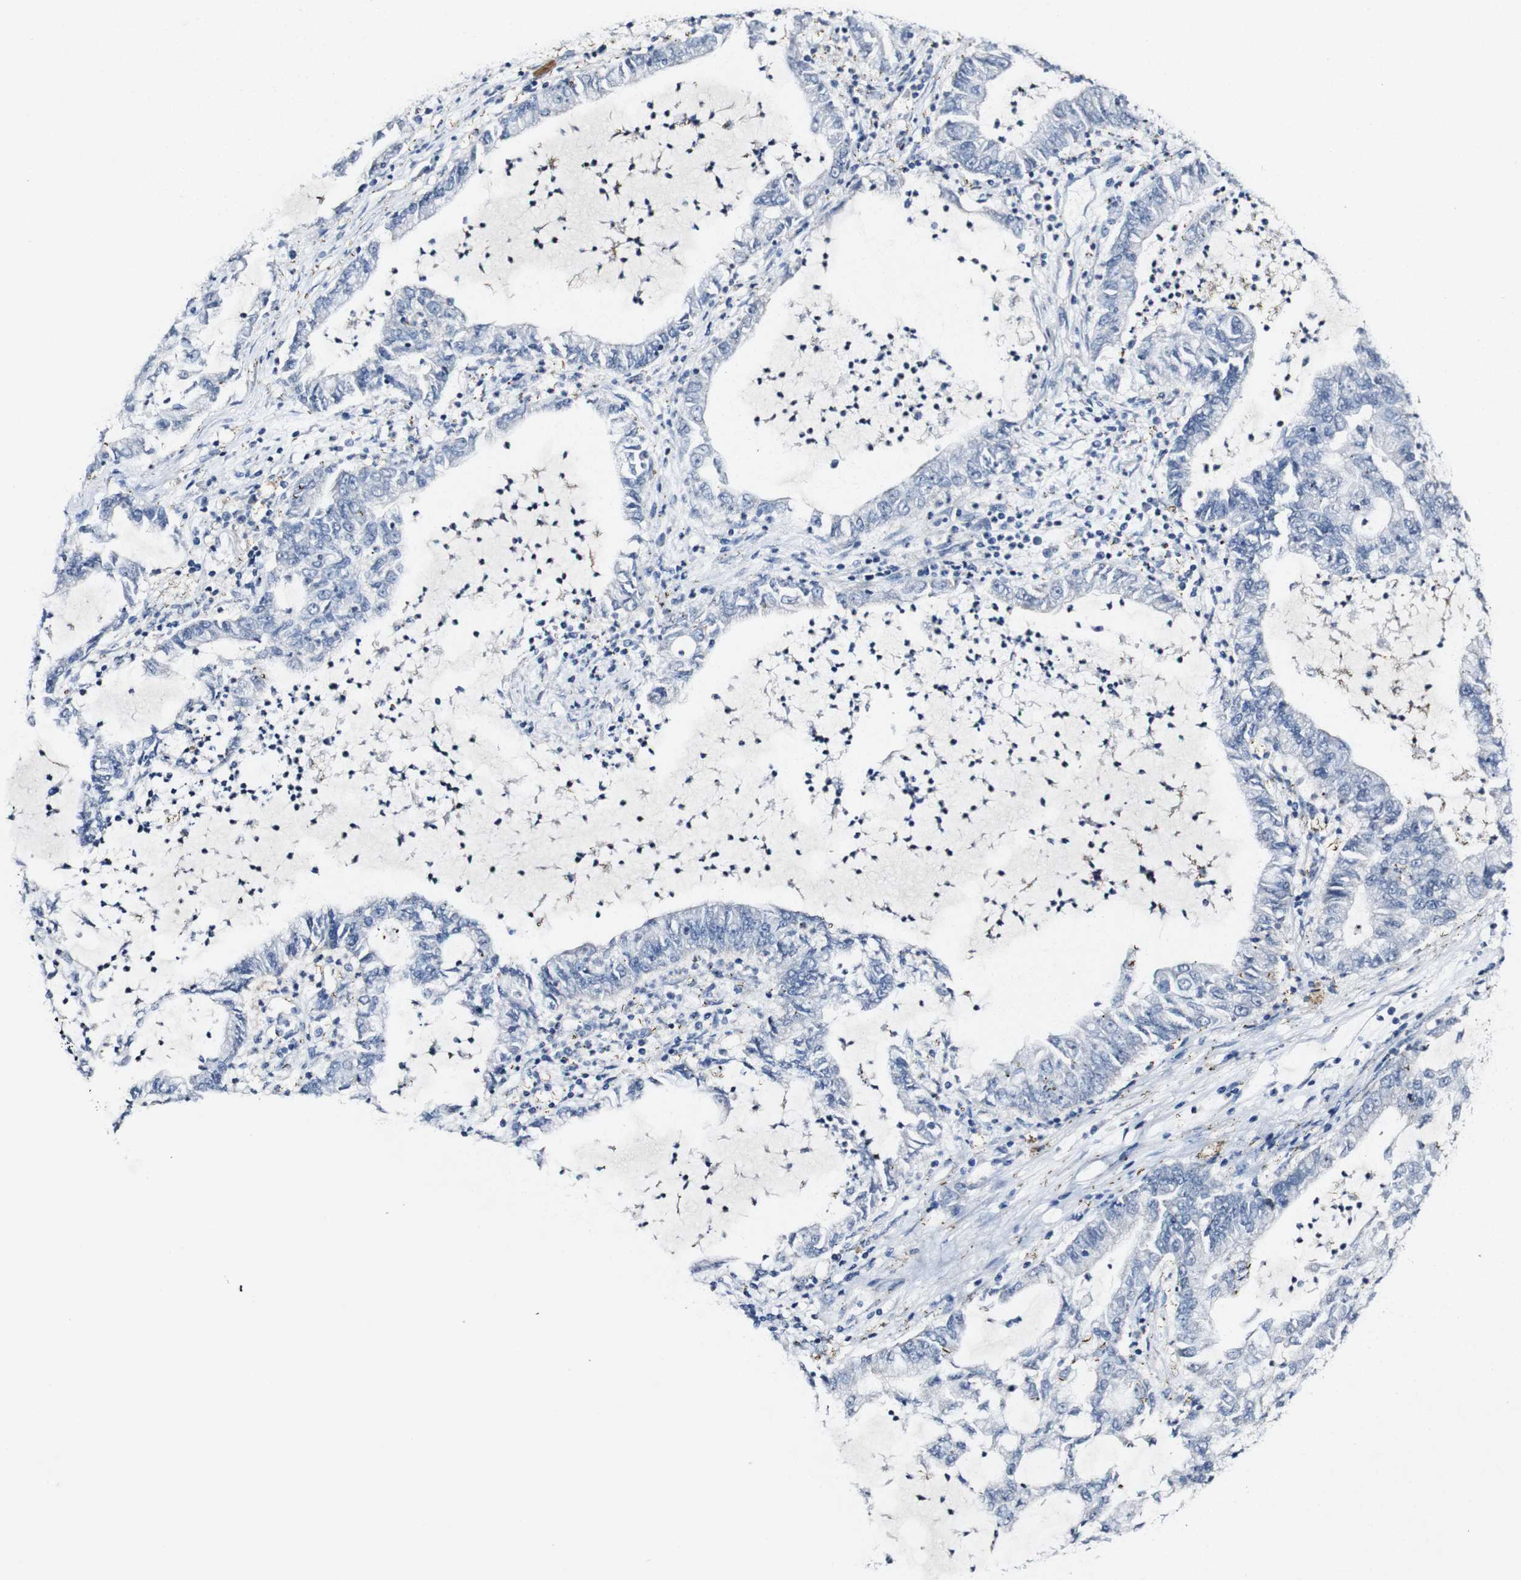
{"staining": {"intensity": "negative", "quantity": "none", "location": "none"}, "tissue": "lung cancer", "cell_type": "Tumor cells", "image_type": "cancer", "snomed": [{"axis": "morphology", "description": "Adenocarcinoma, NOS"}, {"axis": "topography", "description": "Lung"}], "caption": "The immunohistochemistry (IHC) image has no significant staining in tumor cells of adenocarcinoma (lung) tissue.", "gene": "GRAMD1A", "patient": {"sex": "female", "age": 51}}